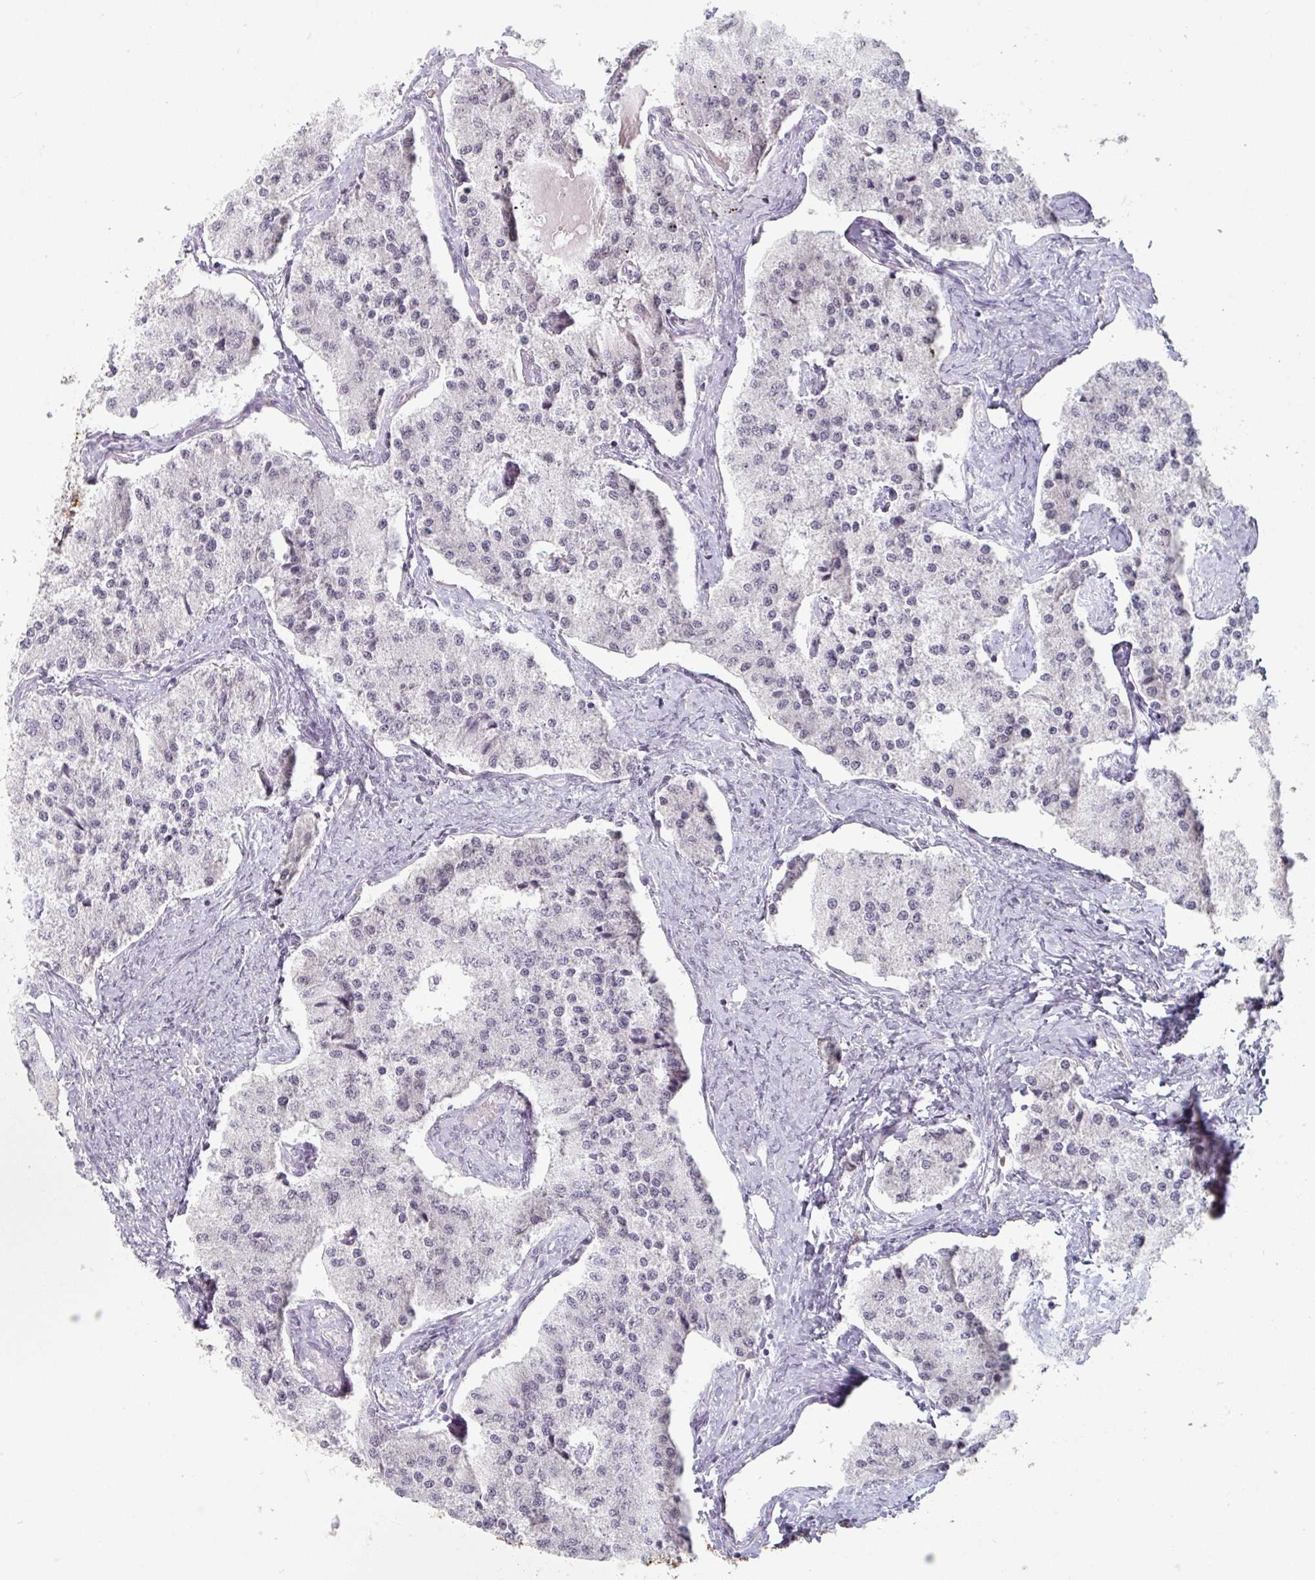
{"staining": {"intensity": "negative", "quantity": "none", "location": "none"}, "tissue": "carcinoid", "cell_type": "Tumor cells", "image_type": "cancer", "snomed": [{"axis": "morphology", "description": "Carcinoid, malignant, NOS"}, {"axis": "topography", "description": "Colon"}], "caption": "There is no significant positivity in tumor cells of malignant carcinoid.", "gene": "SPRR1A", "patient": {"sex": "female", "age": 52}}